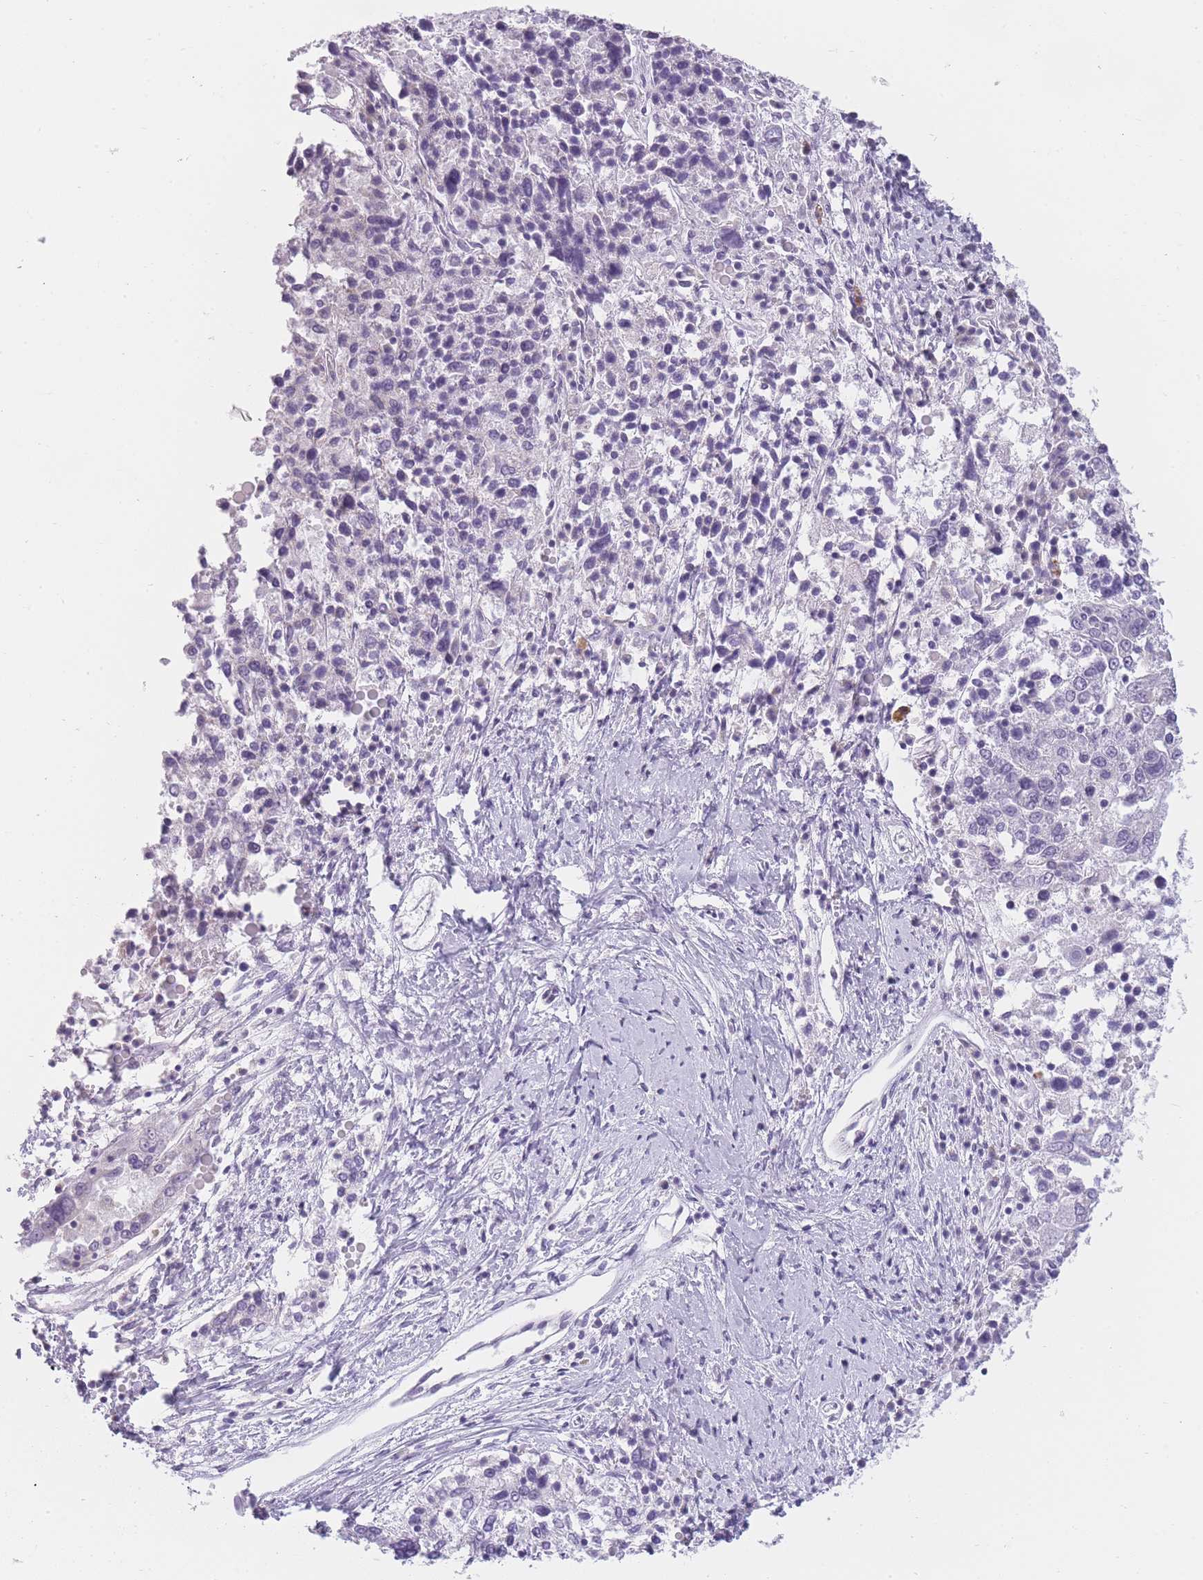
{"staining": {"intensity": "negative", "quantity": "none", "location": "none"}, "tissue": "ovarian cancer", "cell_type": "Tumor cells", "image_type": "cancer", "snomed": [{"axis": "morphology", "description": "Carcinoma, endometroid"}, {"axis": "topography", "description": "Ovary"}], "caption": "Immunohistochemistry photomicrograph of neoplastic tissue: human ovarian endometroid carcinoma stained with DAB demonstrates no significant protein positivity in tumor cells.", "gene": "TMEM236", "patient": {"sex": "female", "age": 62}}